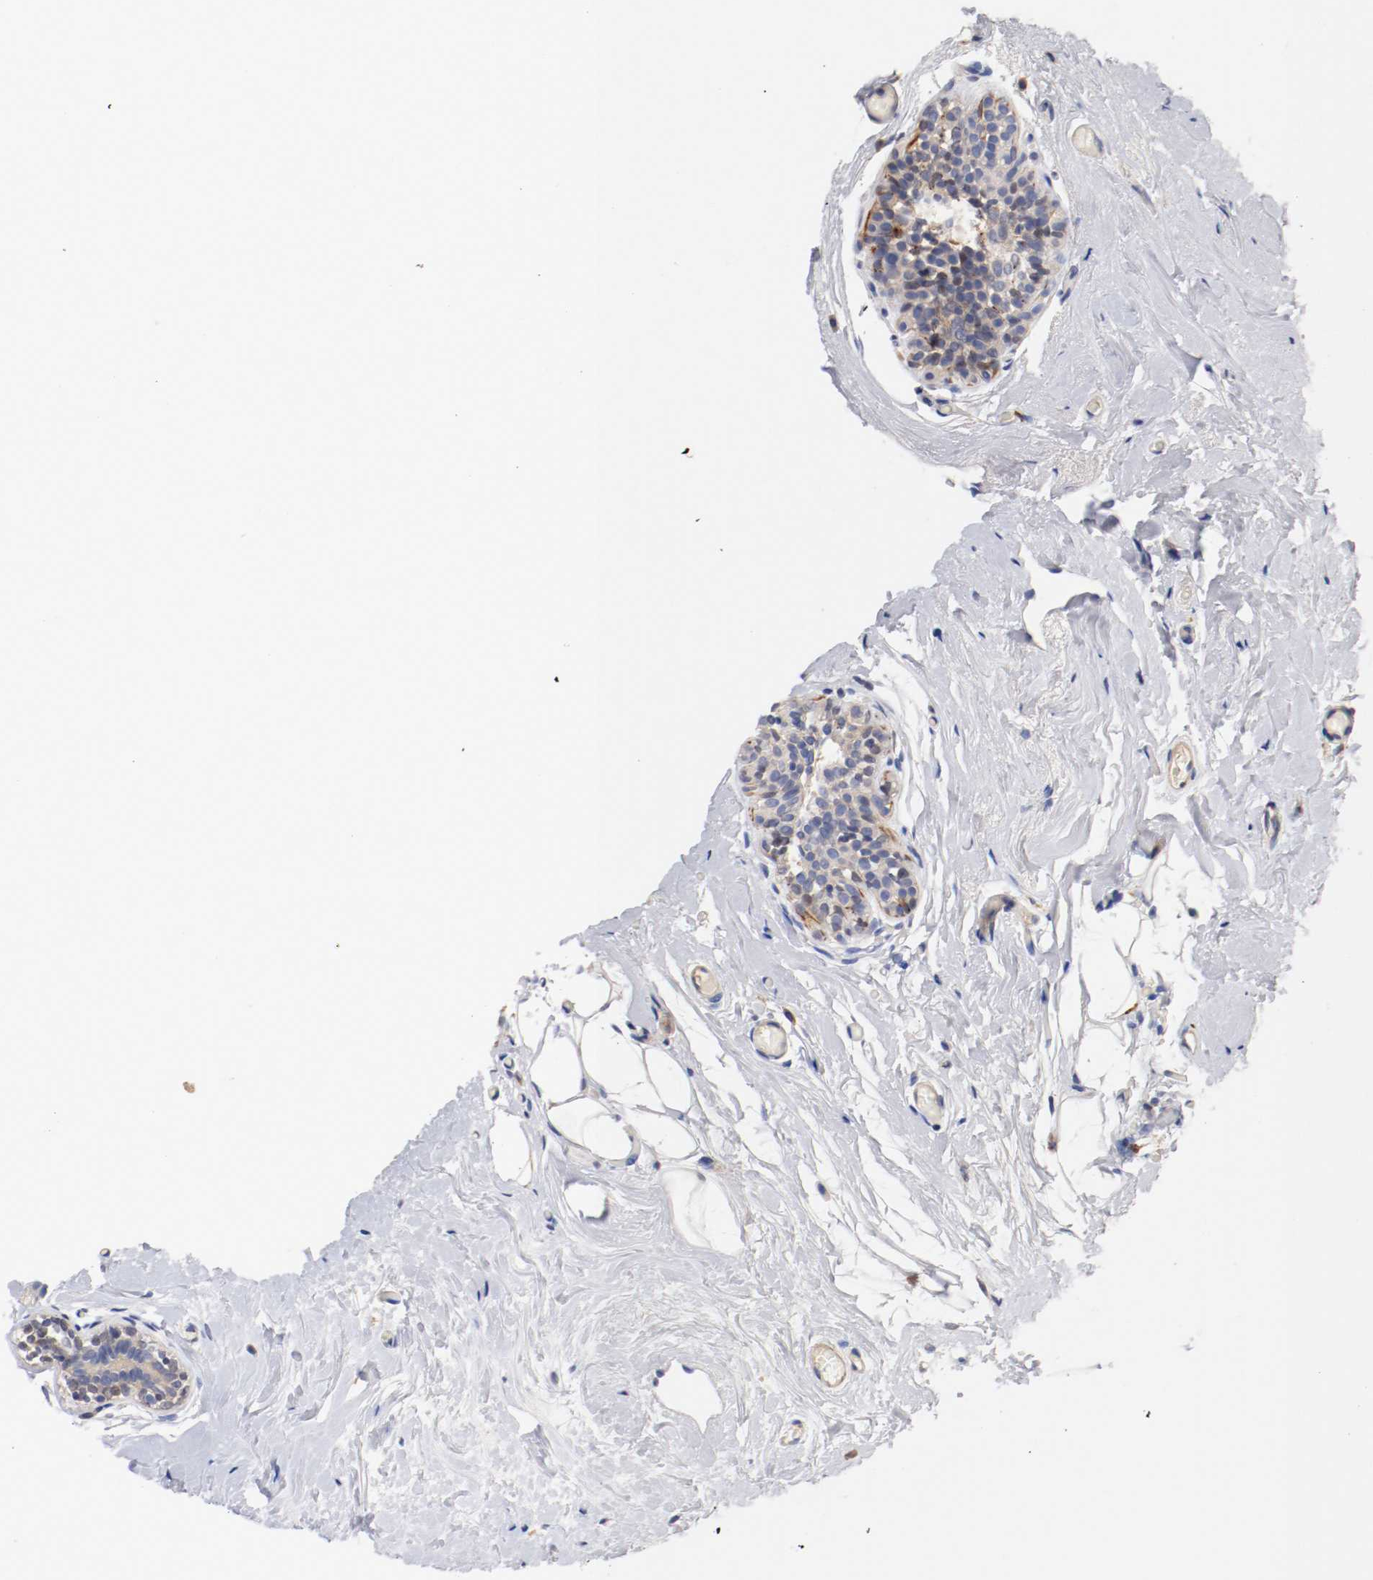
{"staining": {"intensity": "negative", "quantity": "none", "location": "none"}, "tissue": "breast", "cell_type": "Adipocytes", "image_type": "normal", "snomed": [{"axis": "morphology", "description": "Normal tissue, NOS"}, {"axis": "topography", "description": "Breast"}], "caption": "This micrograph is of normal breast stained with immunohistochemistry to label a protein in brown with the nuclei are counter-stained blue. There is no positivity in adipocytes.", "gene": "SEMA5A", "patient": {"sex": "female", "age": 75}}